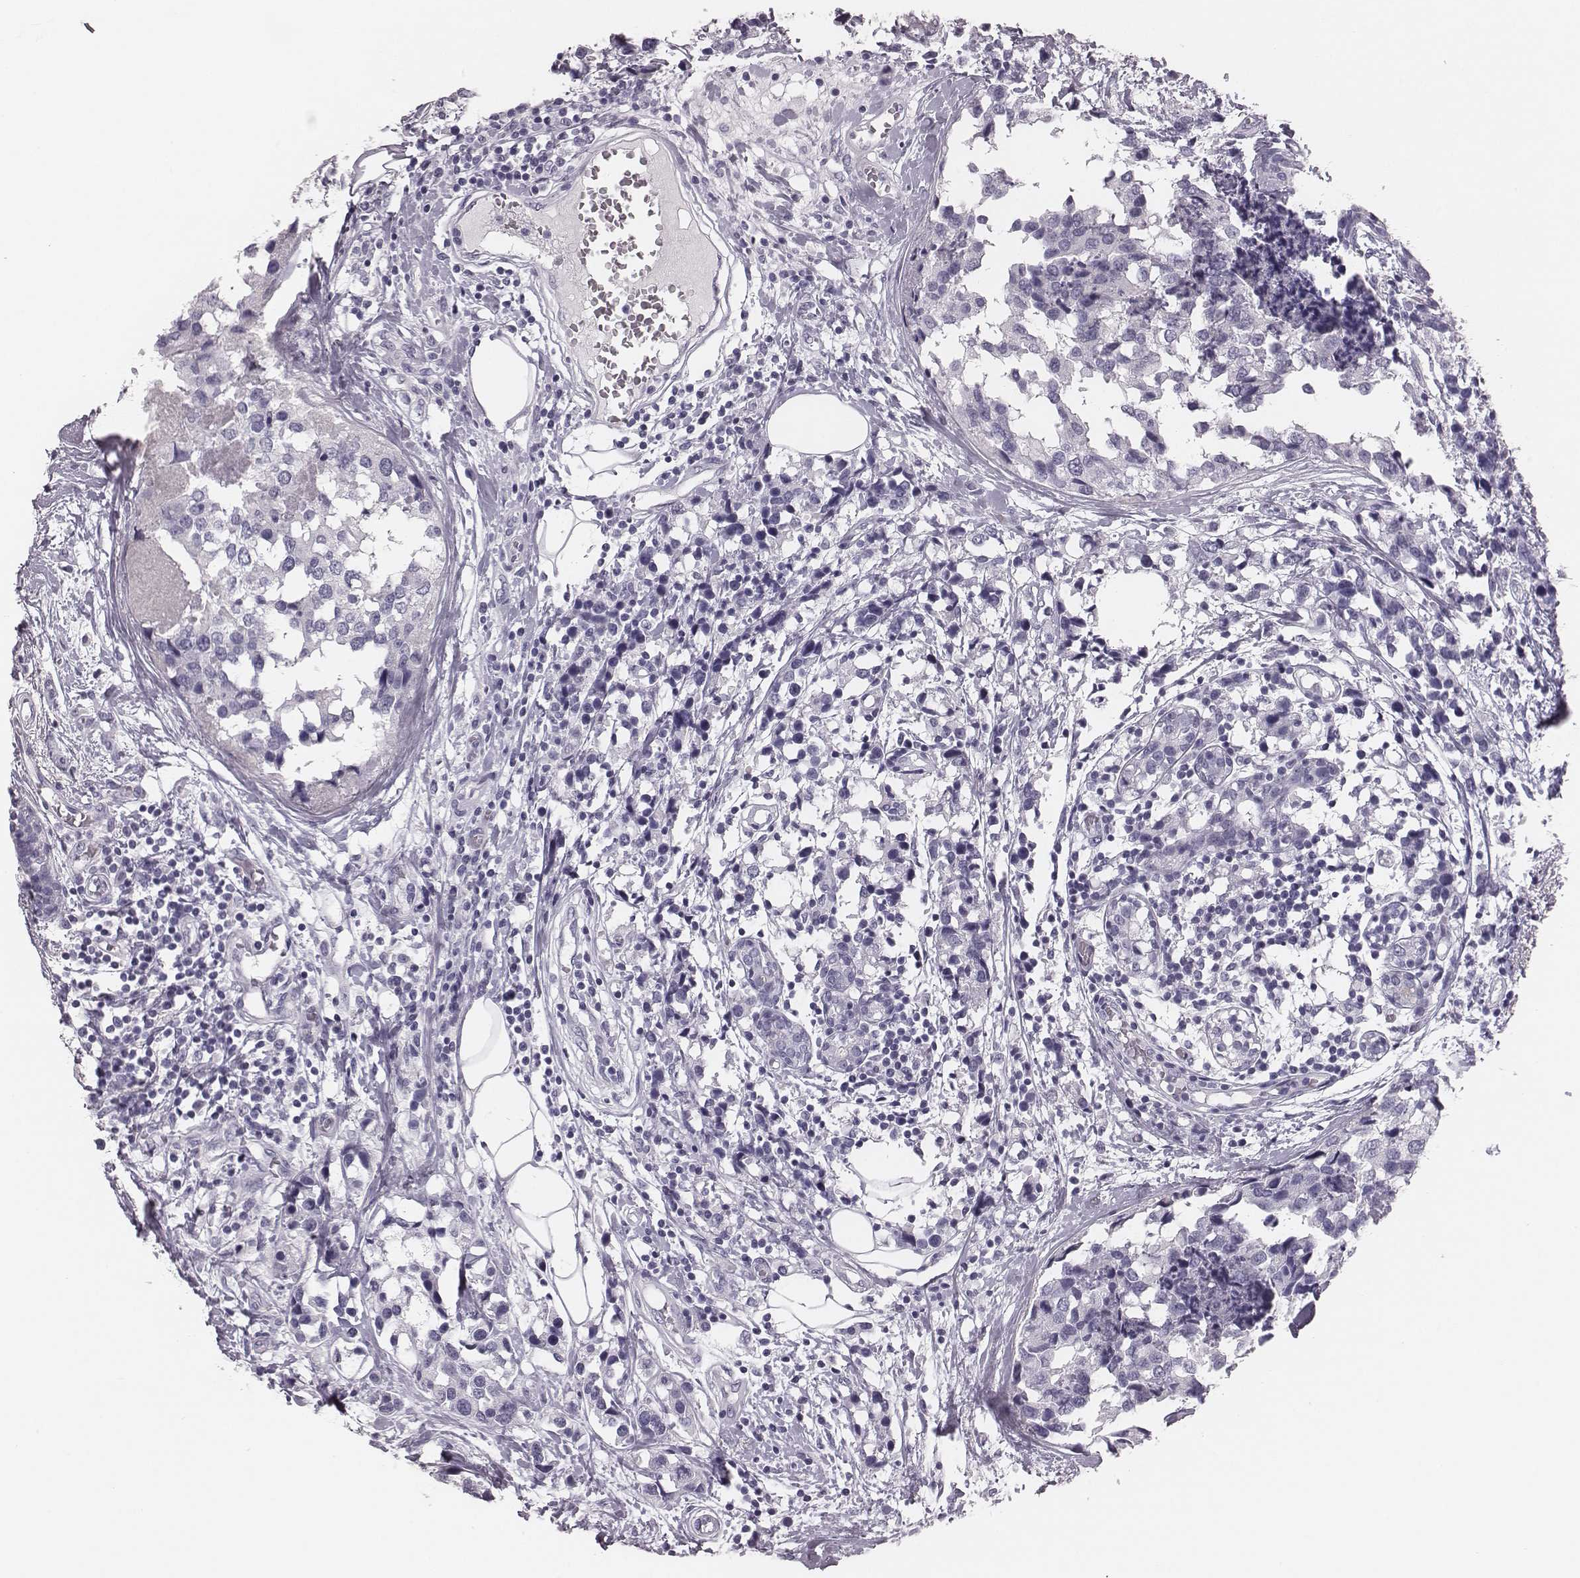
{"staining": {"intensity": "negative", "quantity": "none", "location": "none"}, "tissue": "breast cancer", "cell_type": "Tumor cells", "image_type": "cancer", "snomed": [{"axis": "morphology", "description": "Lobular carcinoma"}, {"axis": "topography", "description": "Breast"}], "caption": "Tumor cells are negative for protein expression in human lobular carcinoma (breast).", "gene": "CSH1", "patient": {"sex": "female", "age": 59}}